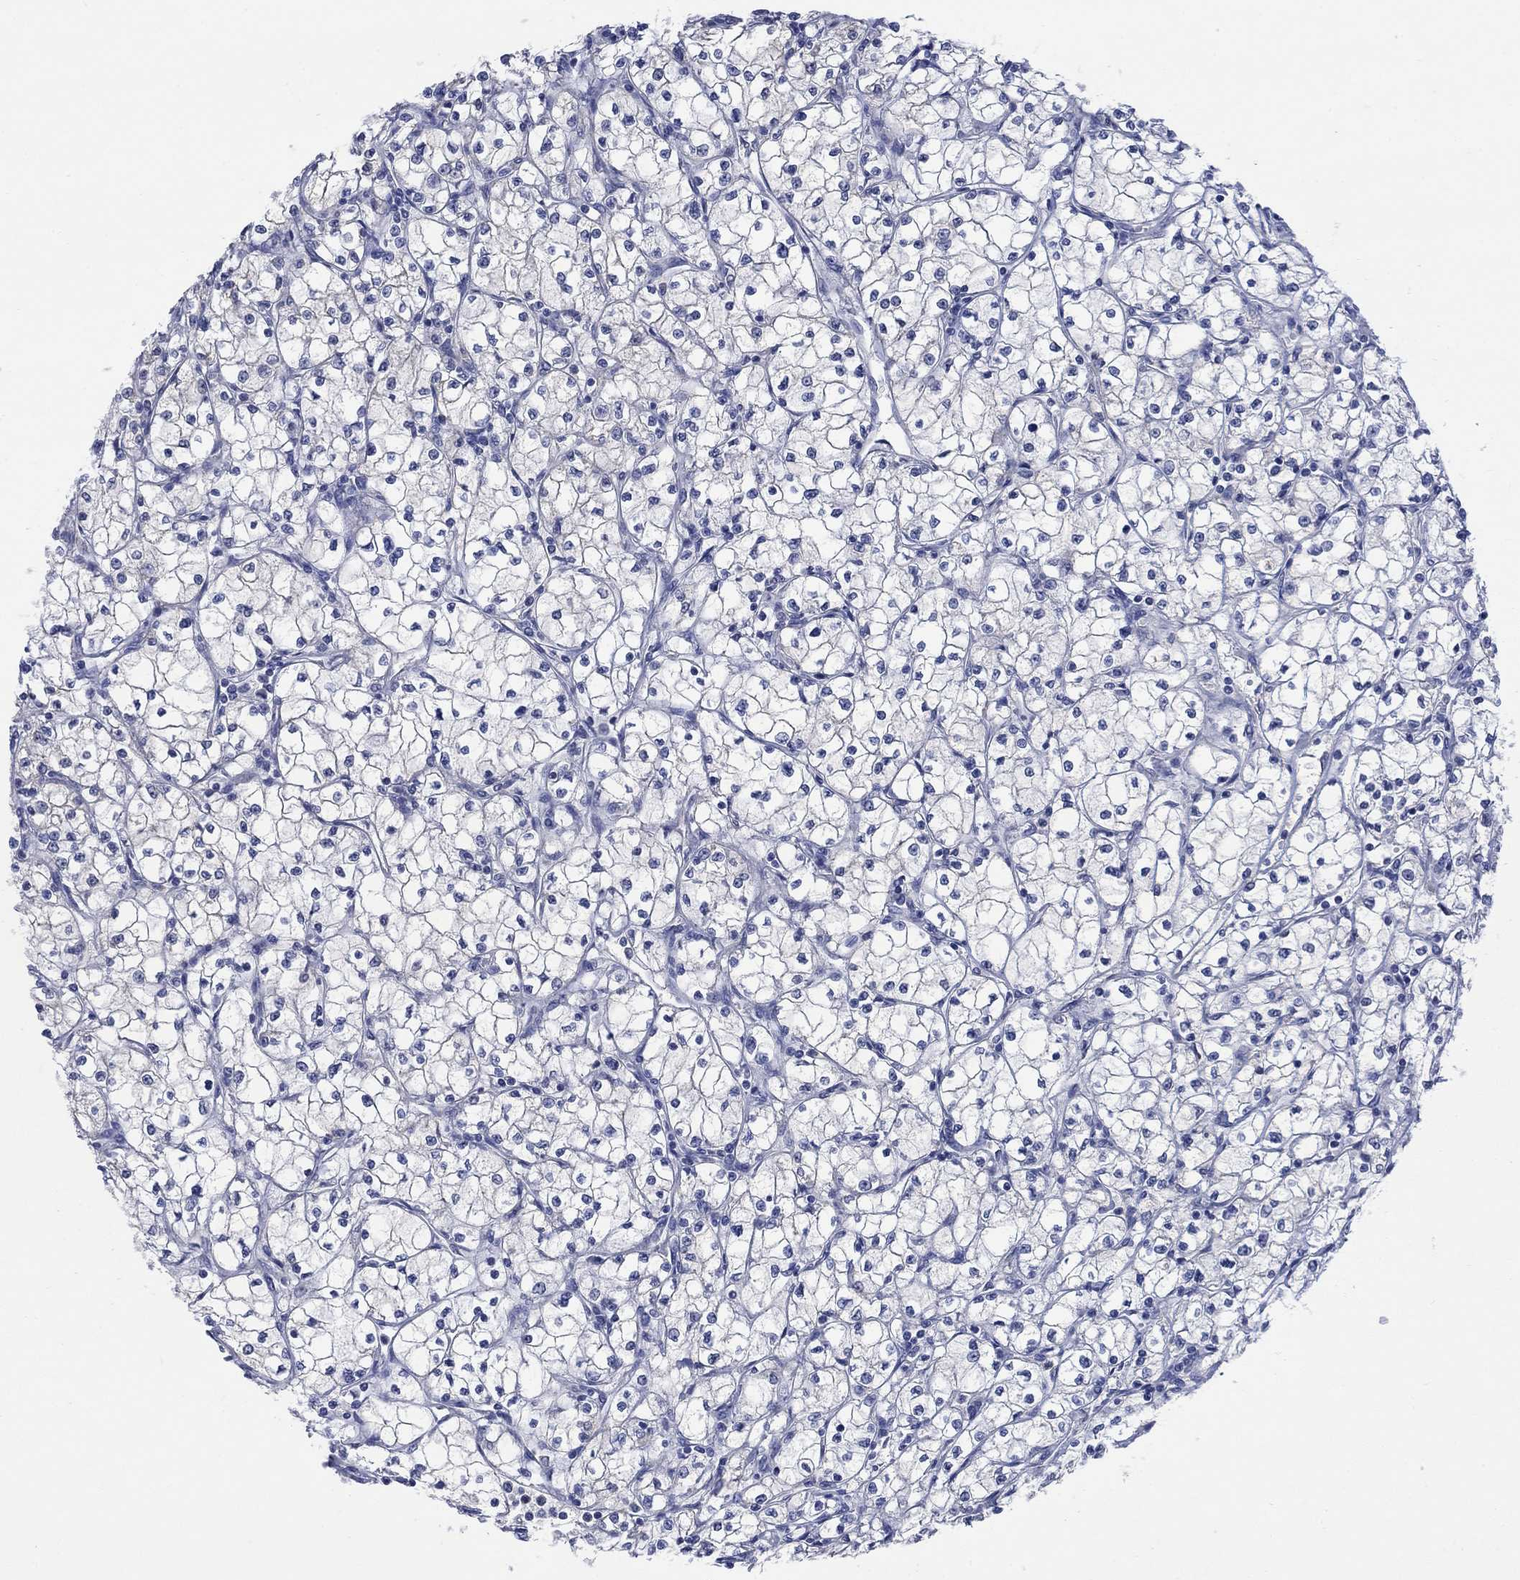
{"staining": {"intensity": "negative", "quantity": "none", "location": "none"}, "tissue": "renal cancer", "cell_type": "Tumor cells", "image_type": "cancer", "snomed": [{"axis": "morphology", "description": "Adenocarcinoma, NOS"}, {"axis": "topography", "description": "Kidney"}], "caption": "IHC image of renal cancer stained for a protein (brown), which shows no expression in tumor cells.", "gene": "FBP2", "patient": {"sex": "male", "age": 67}}